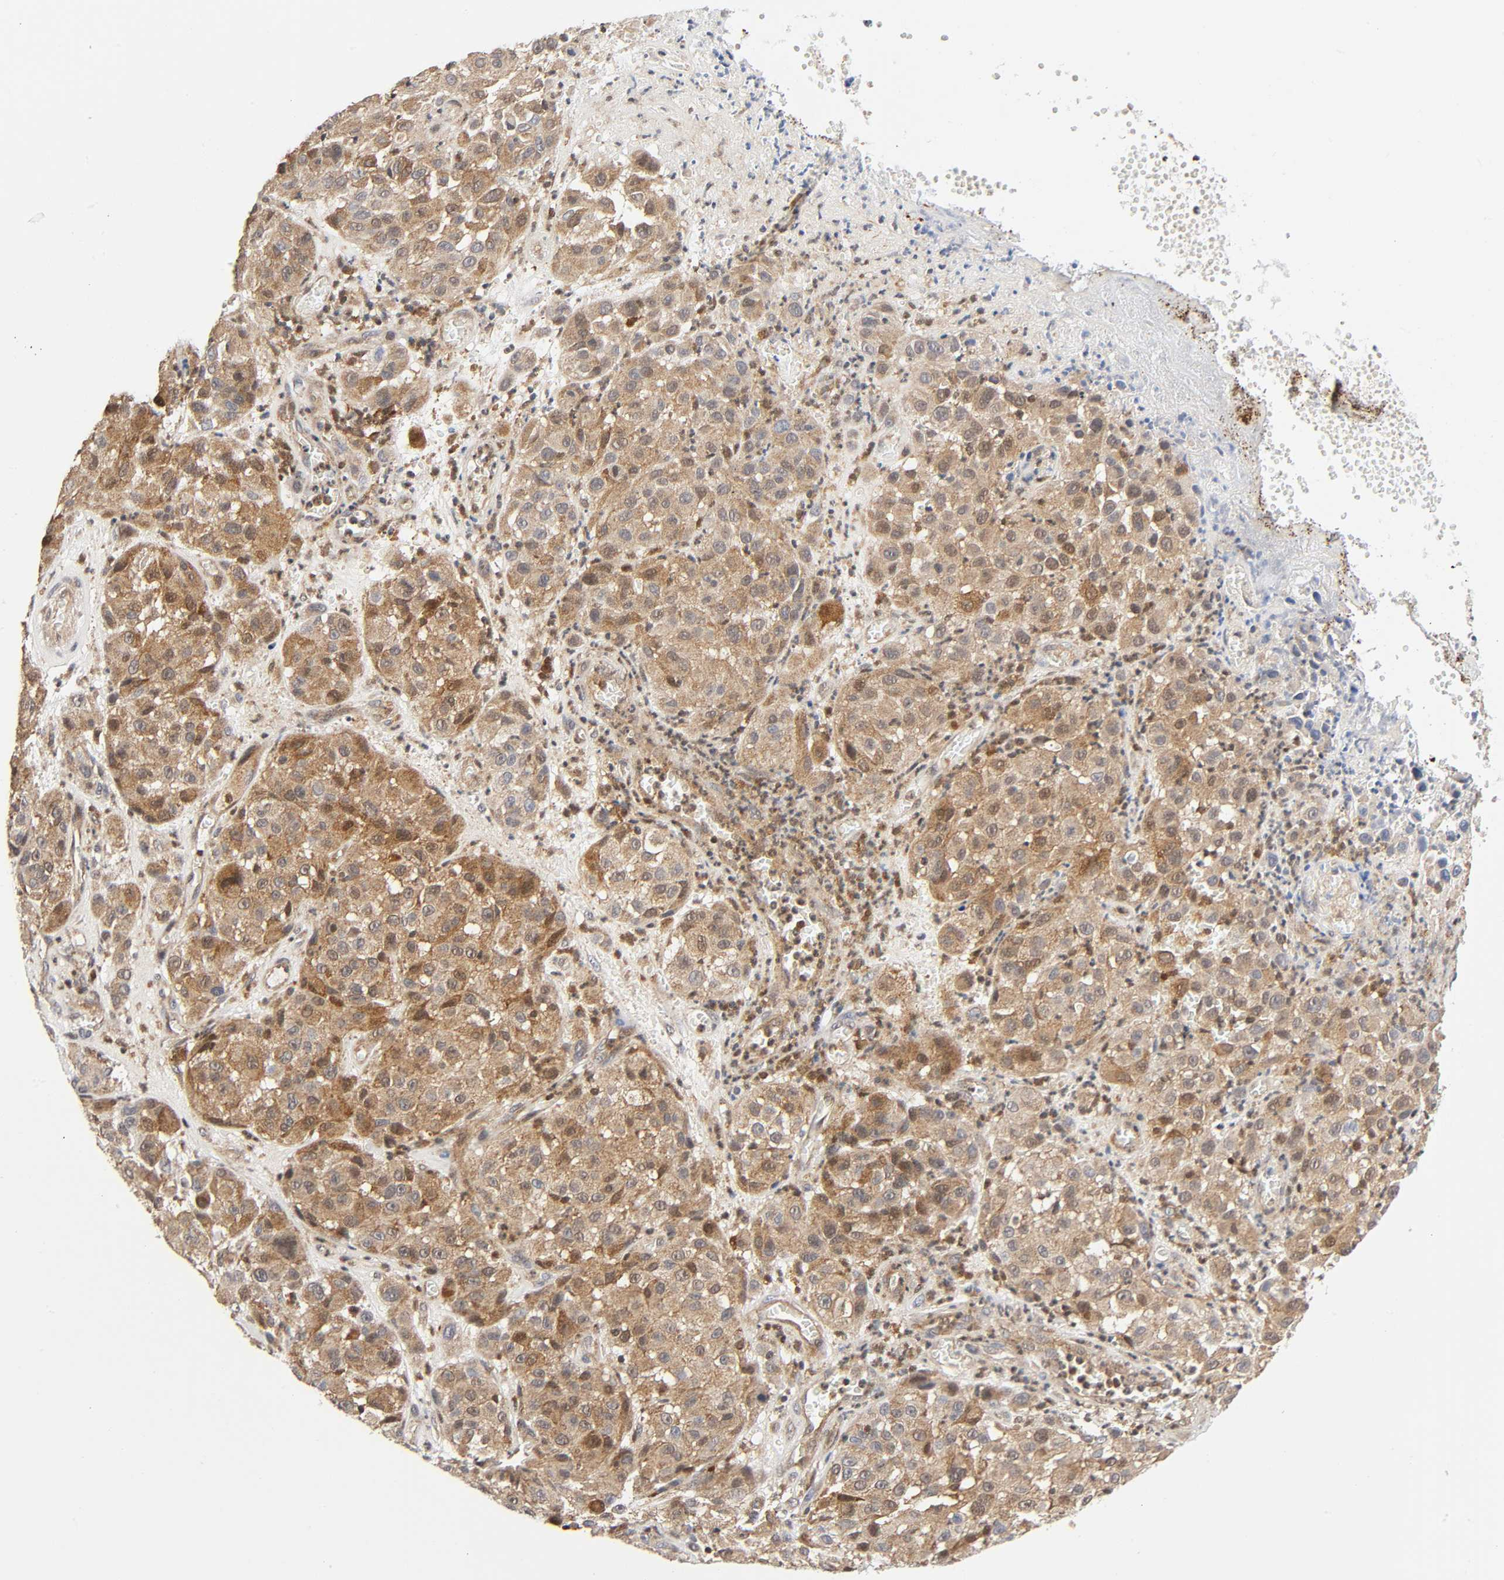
{"staining": {"intensity": "weak", "quantity": ">75%", "location": "cytoplasmic/membranous,nuclear"}, "tissue": "melanoma", "cell_type": "Tumor cells", "image_type": "cancer", "snomed": [{"axis": "morphology", "description": "Malignant melanoma, NOS"}, {"axis": "topography", "description": "Skin"}], "caption": "Protein expression analysis of human malignant melanoma reveals weak cytoplasmic/membranous and nuclear positivity in about >75% of tumor cells. (IHC, brightfield microscopy, high magnification).", "gene": "CASP9", "patient": {"sex": "female", "age": 21}}